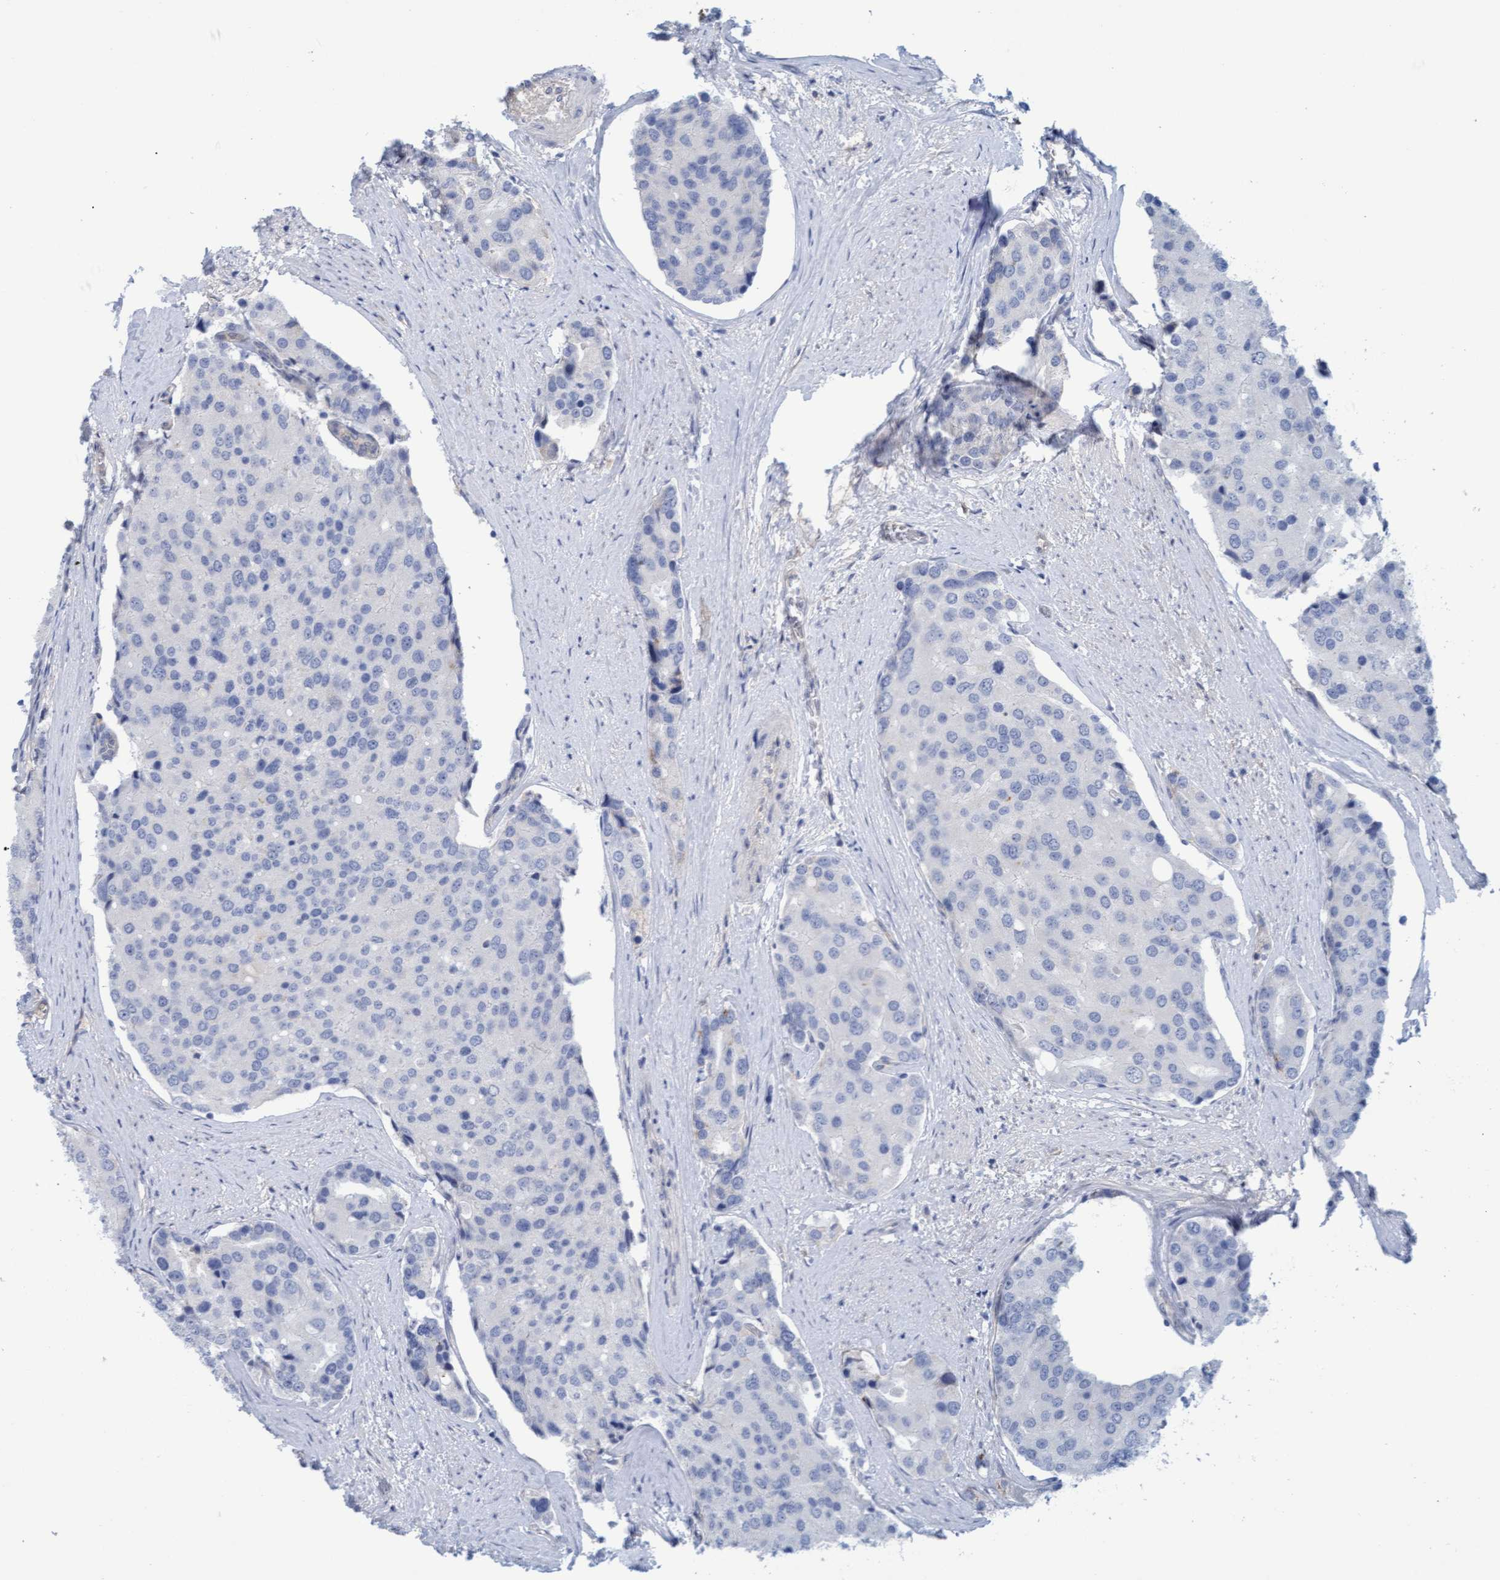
{"staining": {"intensity": "negative", "quantity": "none", "location": "none"}, "tissue": "prostate cancer", "cell_type": "Tumor cells", "image_type": "cancer", "snomed": [{"axis": "morphology", "description": "Adenocarcinoma, High grade"}, {"axis": "topography", "description": "Prostate"}], "caption": "DAB (3,3'-diaminobenzidine) immunohistochemical staining of prostate high-grade adenocarcinoma shows no significant expression in tumor cells.", "gene": "STXBP1", "patient": {"sex": "male", "age": 50}}